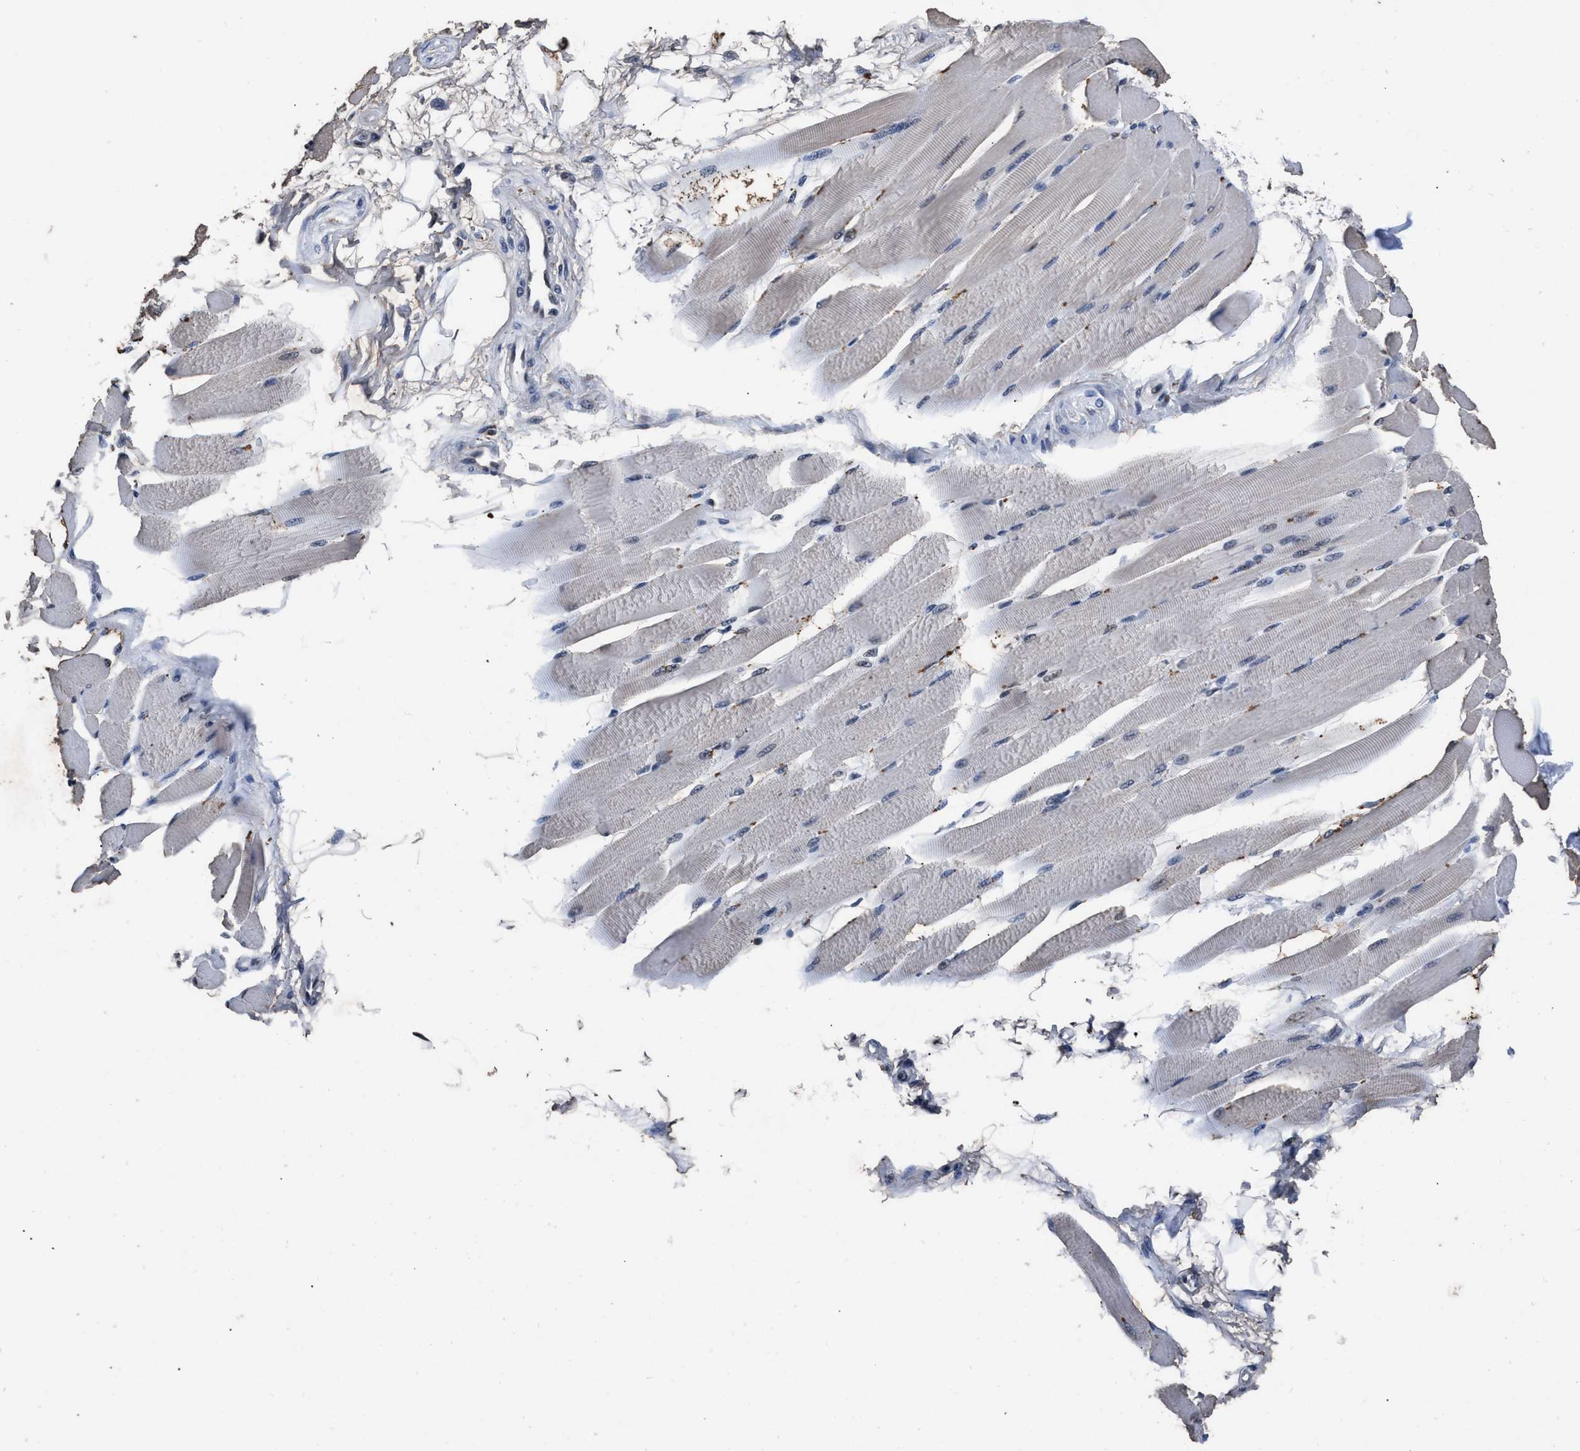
{"staining": {"intensity": "moderate", "quantity": "<25%", "location": "nuclear"}, "tissue": "skeletal muscle", "cell_type": "Myocytes", "image_type": "normal", "snomed": [{"axis": "morphology", "description": "Normal tissue, NOS"}, {"axis": "topography", "description": "Skeletal muscle"}, {"axis": "topography", "description": "Peripheral nerve tissue"}], "caption": "Moderate nuclear protein staining is identified in about <25% of myocytes in skeletal muscle. (brown staining indicates protein expression, while blue staining denotes nuclei).", "gene": "WDR81", "patient": {"sex": "female", "age": 84}}